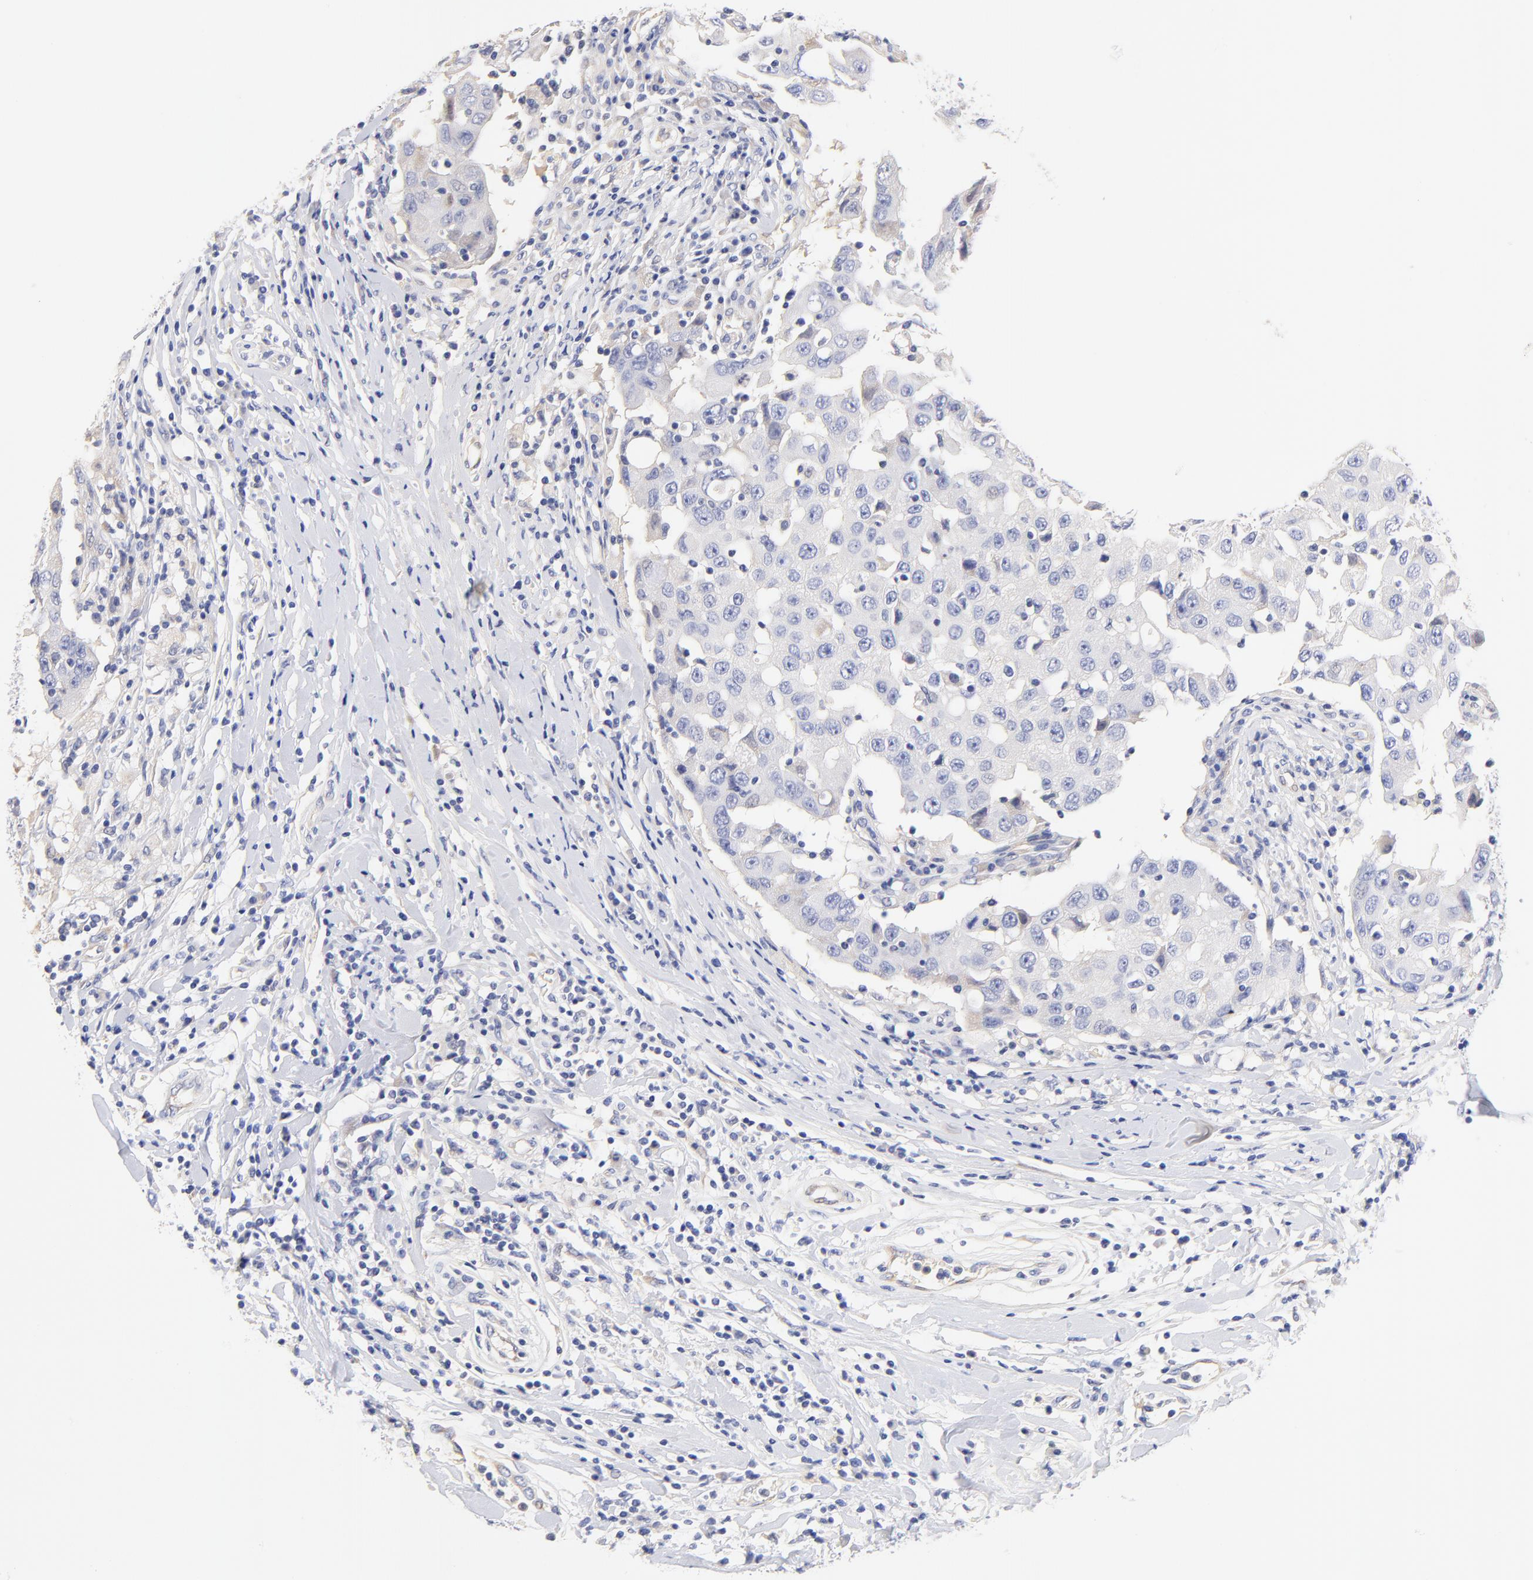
{"staining": {"intensity": "weak", "quantity": "<25%", "location": "cytoplasmic/membranous"}, "tissue": "breast cancer", "cell_type": "Tumor cells", "image_type": "cancer", "snomed": [{"axis": "morphology", "description": "Duct carcinoma"}, {"axis": "topography", "description": "Breast"}], "caption": "Immunohistochemical staining of human breast intraductal carcinoma demonstrates no significant positivity in tumor cells. (DAB immunohistochemistry (IHC) with hematoxylin counter stain).", "gene": "HS3ST1", "patient": {"sex": "female", "age": 27}}